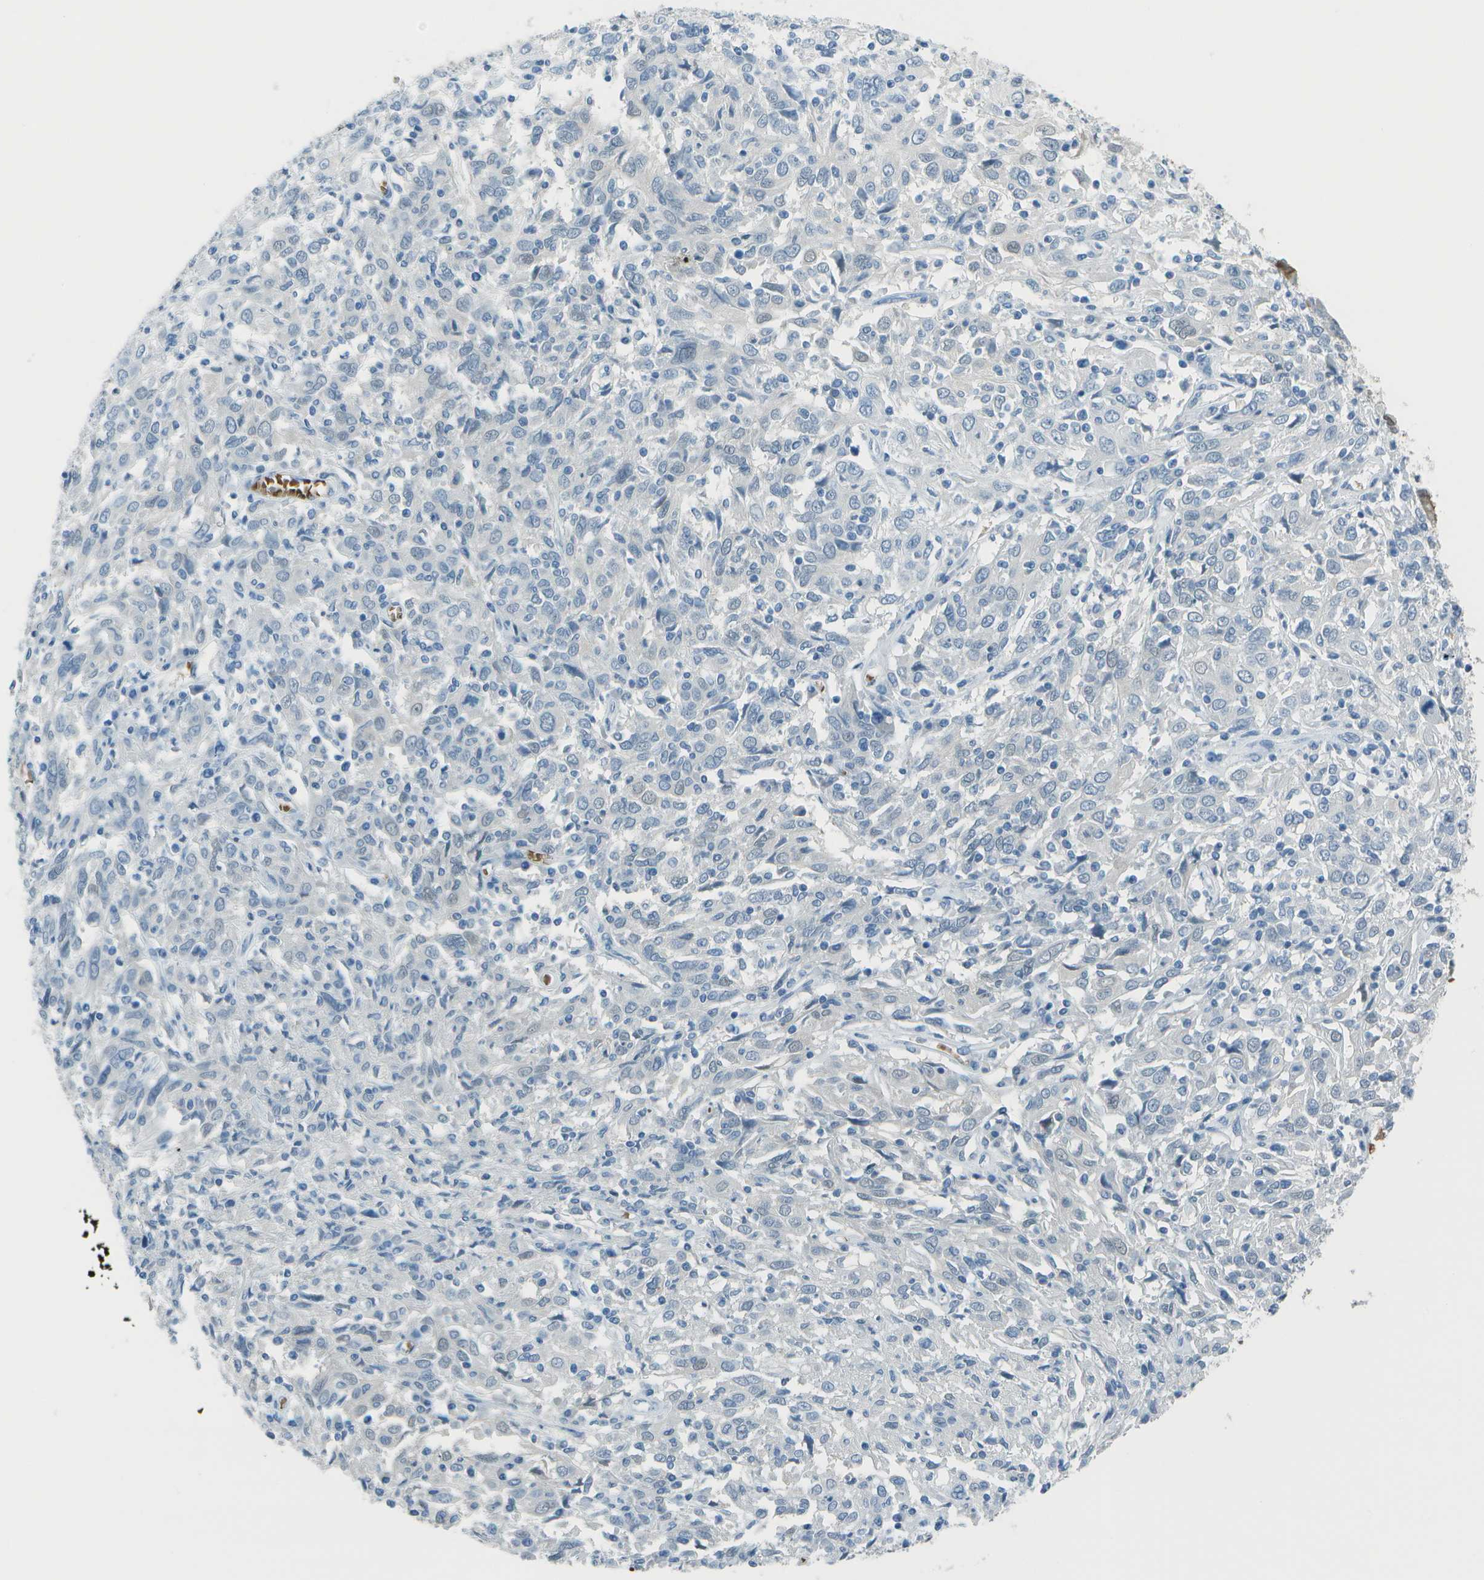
{"staining": {"intensity": "negative", "quantity": "none", "location": "none"}, "tissue": "cervical cancer", "cell_type": "Tumor cells", "image_type": "cancer", "snomed": [{"axis": "morphology", "description": "Squamous cell carcinoma, NOS"}, {"axis": "topography", "description": "Cervix"}], "caption": "Cervical cancer stained for a protein using immunohistochemistry (IHC) reveals no positivity tumor cells.", "gene": "ASL", "patient": {"sex": "female", "age": 46}}